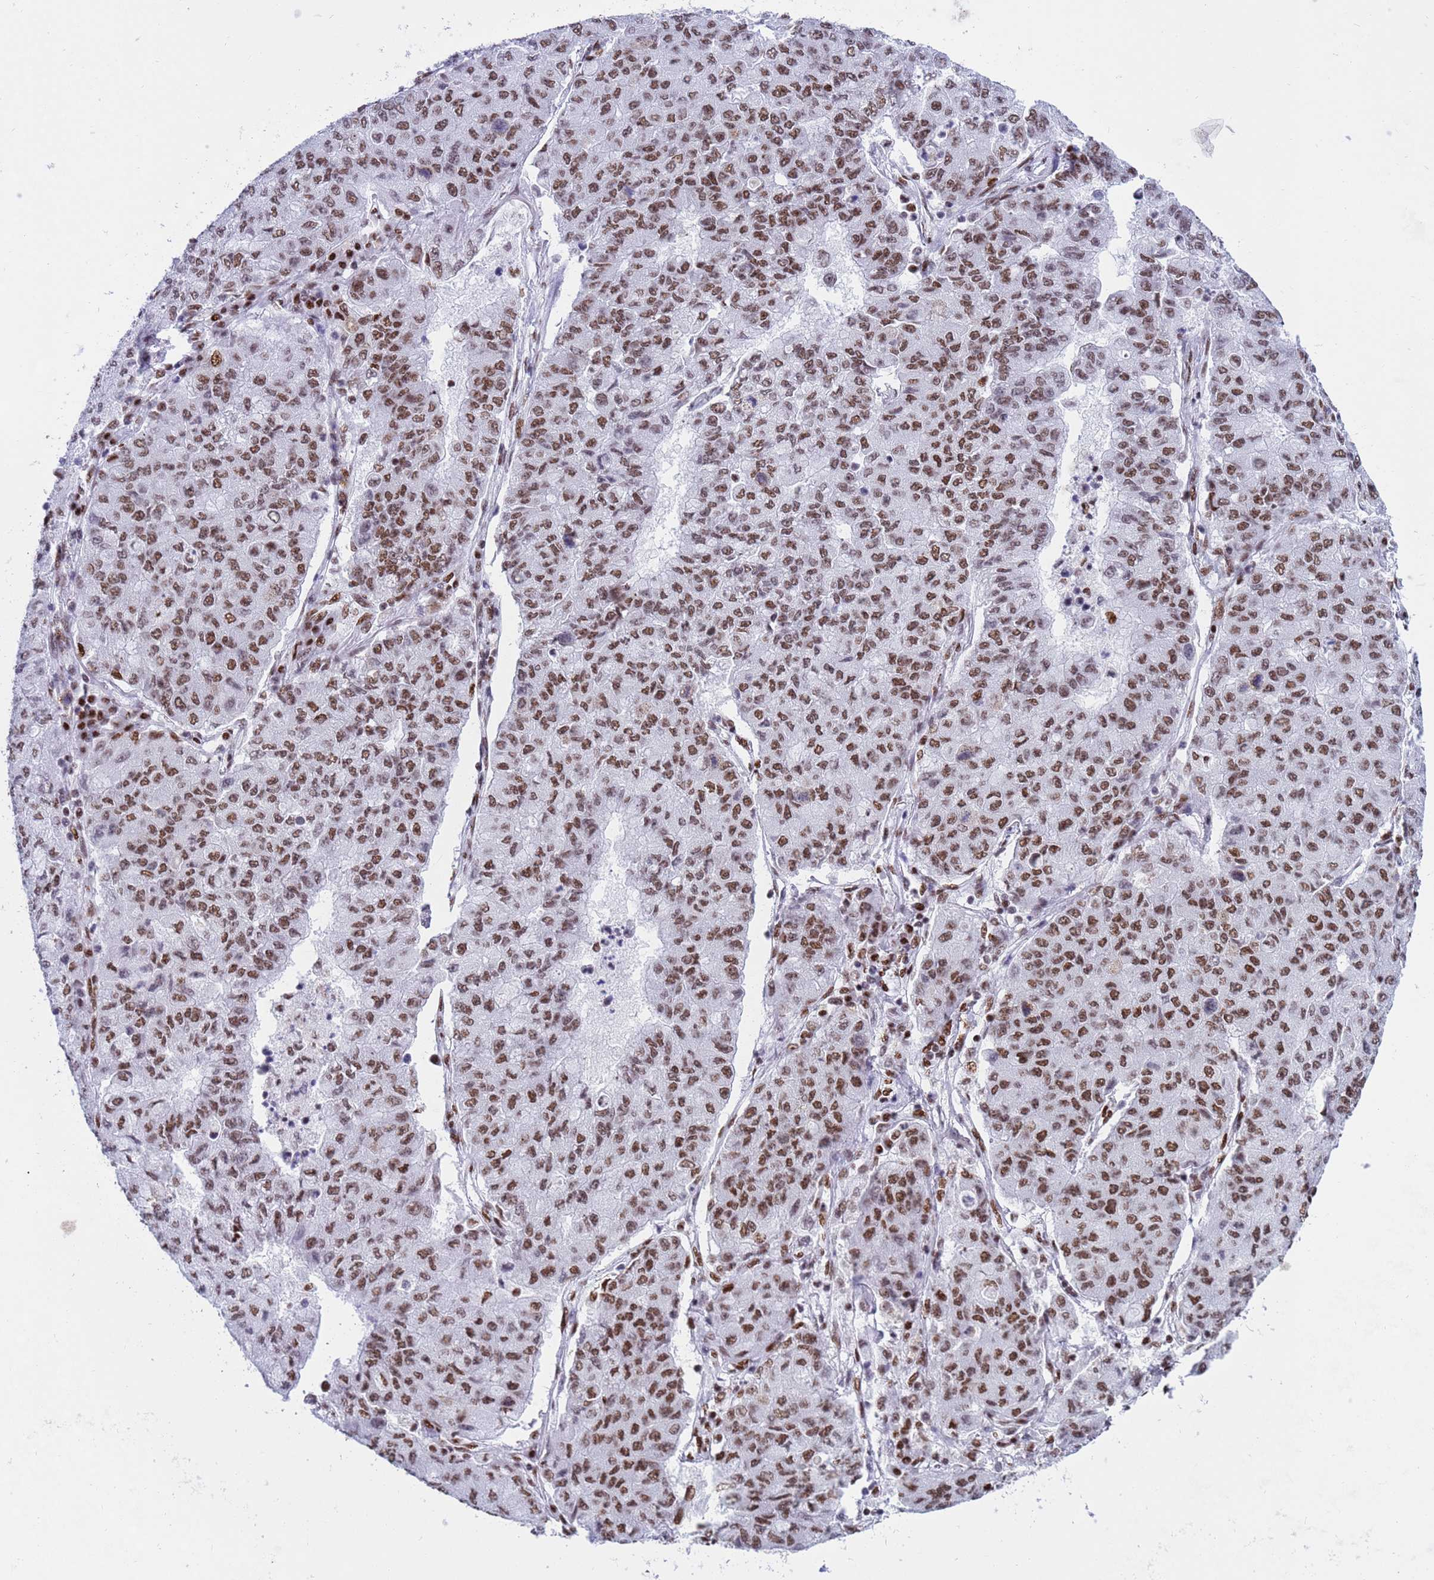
{"staining": {"intensity": "moderate", "quantity": ">75%", "location": "nuclear"}, "tissue": "lung cancer", "cell_type": "Tumor cells", "image_type": "cancer", "snomed": [{"axis": "morphology", "description": "Squamous cell carcinoma, NOS"}, {"axis": "topography", "description": "Lung"}], "caption": "Immunohistochemical staining of lung cancer (squamous cell carcinoma) displays moderate nuclear protein positivity in approximately >75% of tumor cells. The staining was performed using DAB, with brown indicating positive protein expression. Nuclei are stained blue with hematoxylin.", "gene": "RALY", "patient": {"sex": "male", "age": 74}}